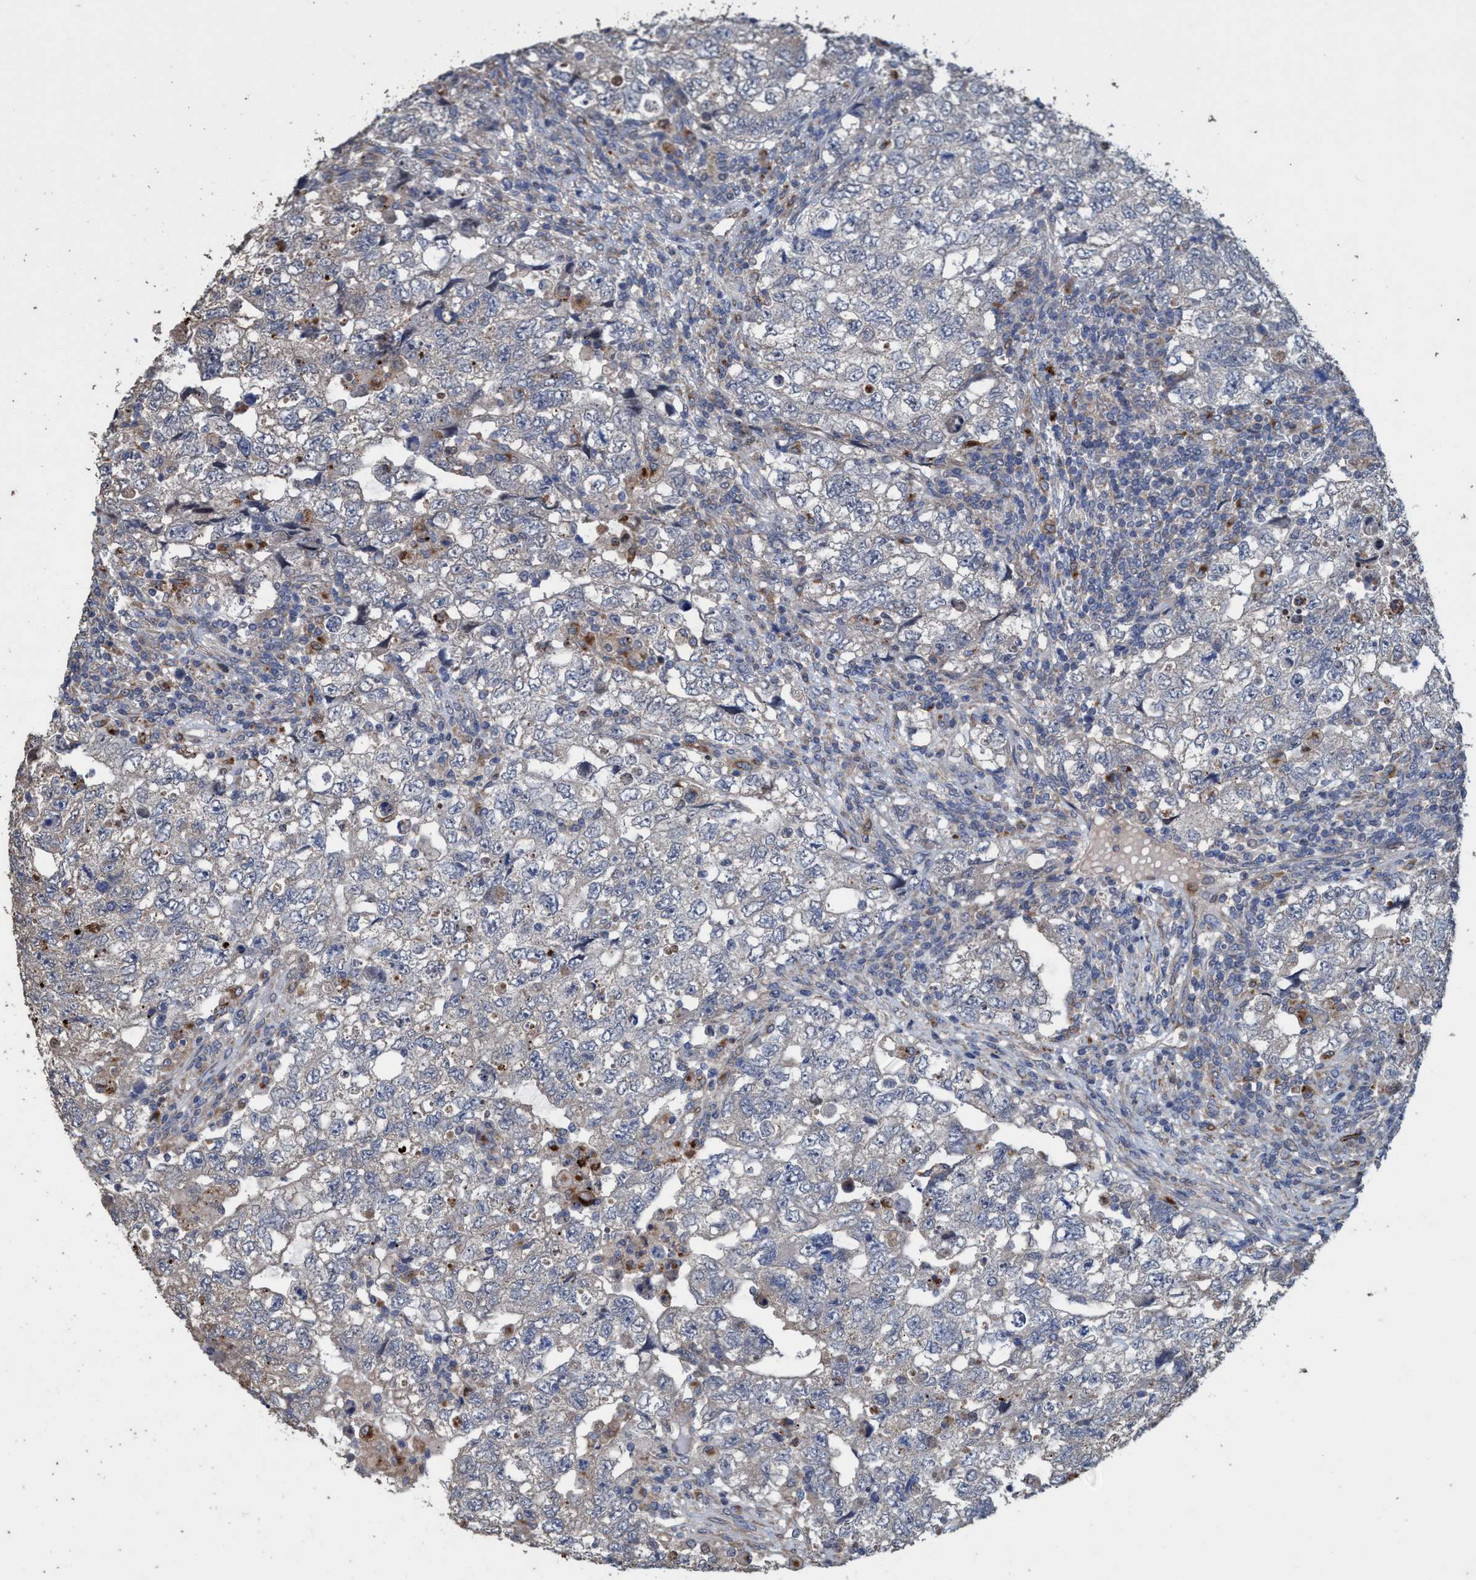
{"staining": {"intensity": "negative", "quantity": "none", "location": "none"}, "tissue": "testis cancer", "cell_type": "Tumor cells", "image_type": "cancer", "snomed": [{"axis": "morphology", "description": "Carcinoma, Embryonal, NOS"}, {"axis": "topography", "description": "Testis"}], "caption": "A histopathology image of embryonal carcinoma (testis) stained for a protein reveals no brown staining in tumor cells. (DAB IHC visualized using brightfield microscopy, high magnification).", "gene": "BBS9", "patient": {"sex": "male", "age": 36}}